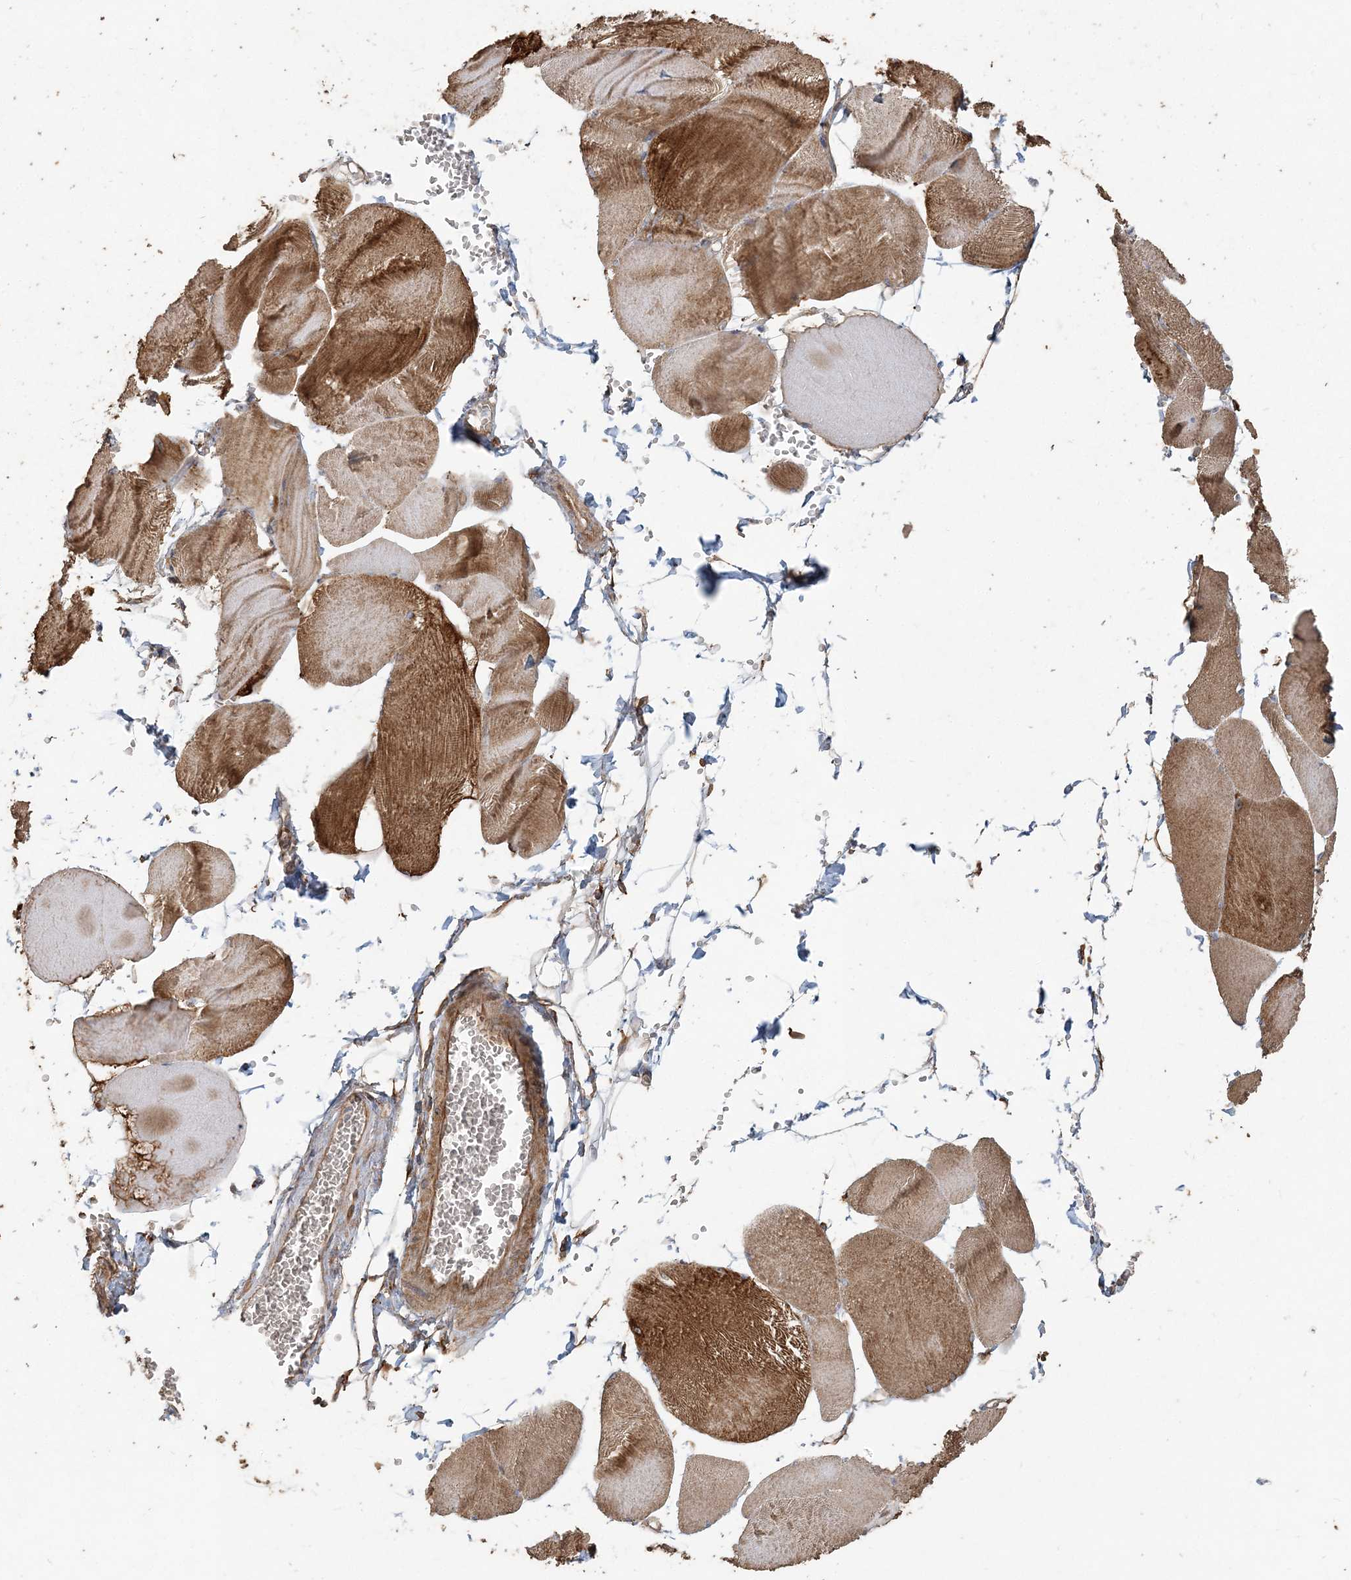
{"staining": {"intensity": "moderate", "quantity": ">75%", "location": "cytoplasmic/membranous"}, "tissue": "skeletal muscle", "cell_type": "Myocytes", "image_type": "normal", "snomed": [{"axis": "morphology", "description": "Normal tissue, NOS"}, {"axis": "morphology", "description": "Basal cell carcinoma"}, {"axis": "topography", "description": "Skeletal muscle"}], "caption": "Immunohistochemical staining of unremarkable skeletal muscle demonstrates medium levels of moderate cytoplasmic/membranous expression in about >75% of myocytes.", "gene": "RNF145", "patient": {"sex": "female", "age": 64}}